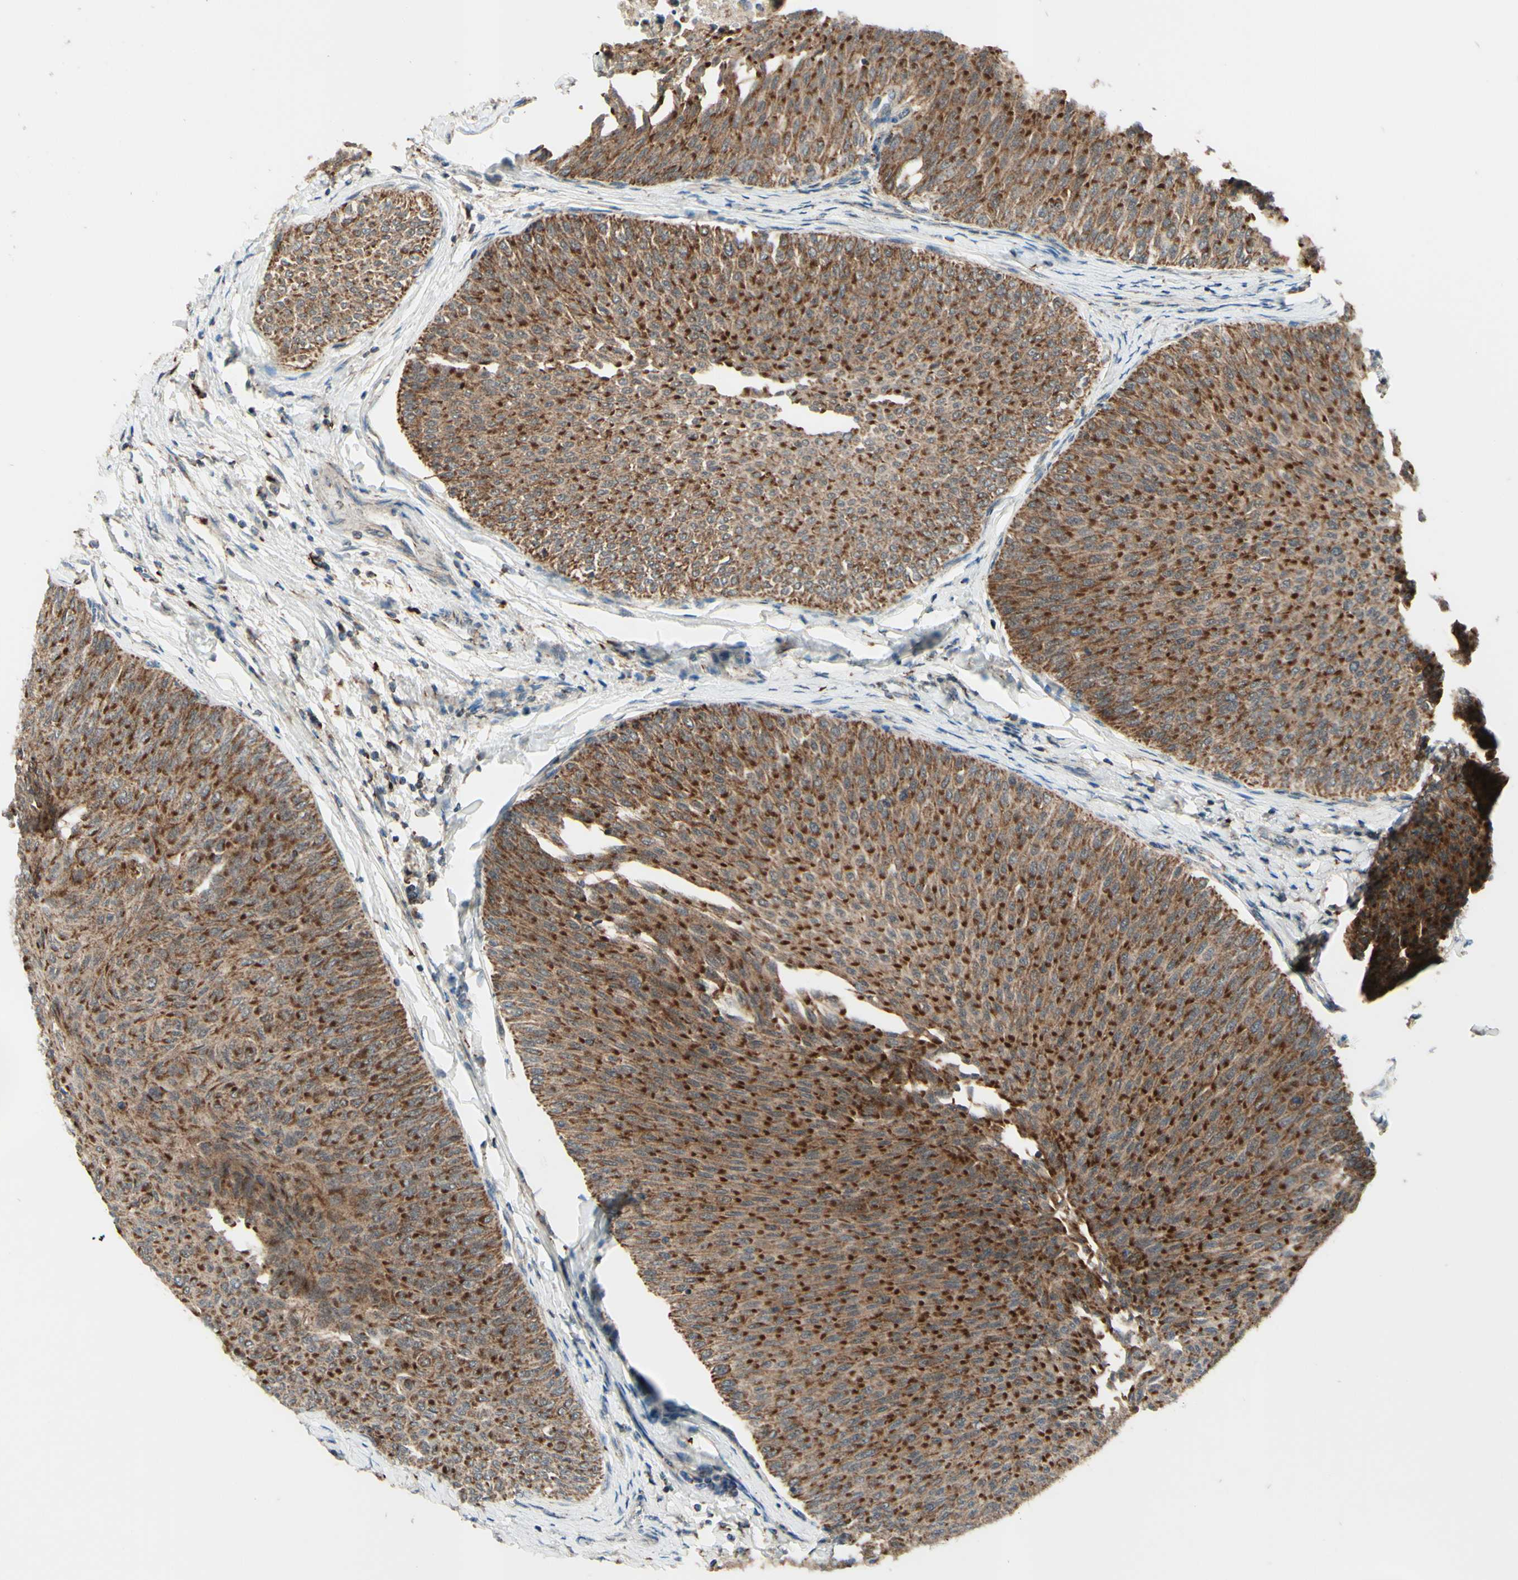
{"staining": {"intensity": "strong", "quantity": ">75%", "location": "cytoplasmic/membranous"}, "tissue": "urothelial cancer", "cell_type": "Tumor cells", "image_type": "cancer", "snomed": [{"axis": "morphology", "description": "Urothelial carcinoma, Low grade"}, {"axis": "topography", "description": "Urinary bladder"}], "caption": "Immunohistochemical staining of human low-grade urothelial carcinoma exhibits strong cytoplasmic/membranous protein expression in approximately >75% of tumor cells. The staining was performed using DAB (3,3'-diaminobenzidine), with brown indicating positive protein expression. Nuclei are stained blue with hematoxylin.", "gene": "DHRS3", "patient": {"sex": "male", "age": 78}}